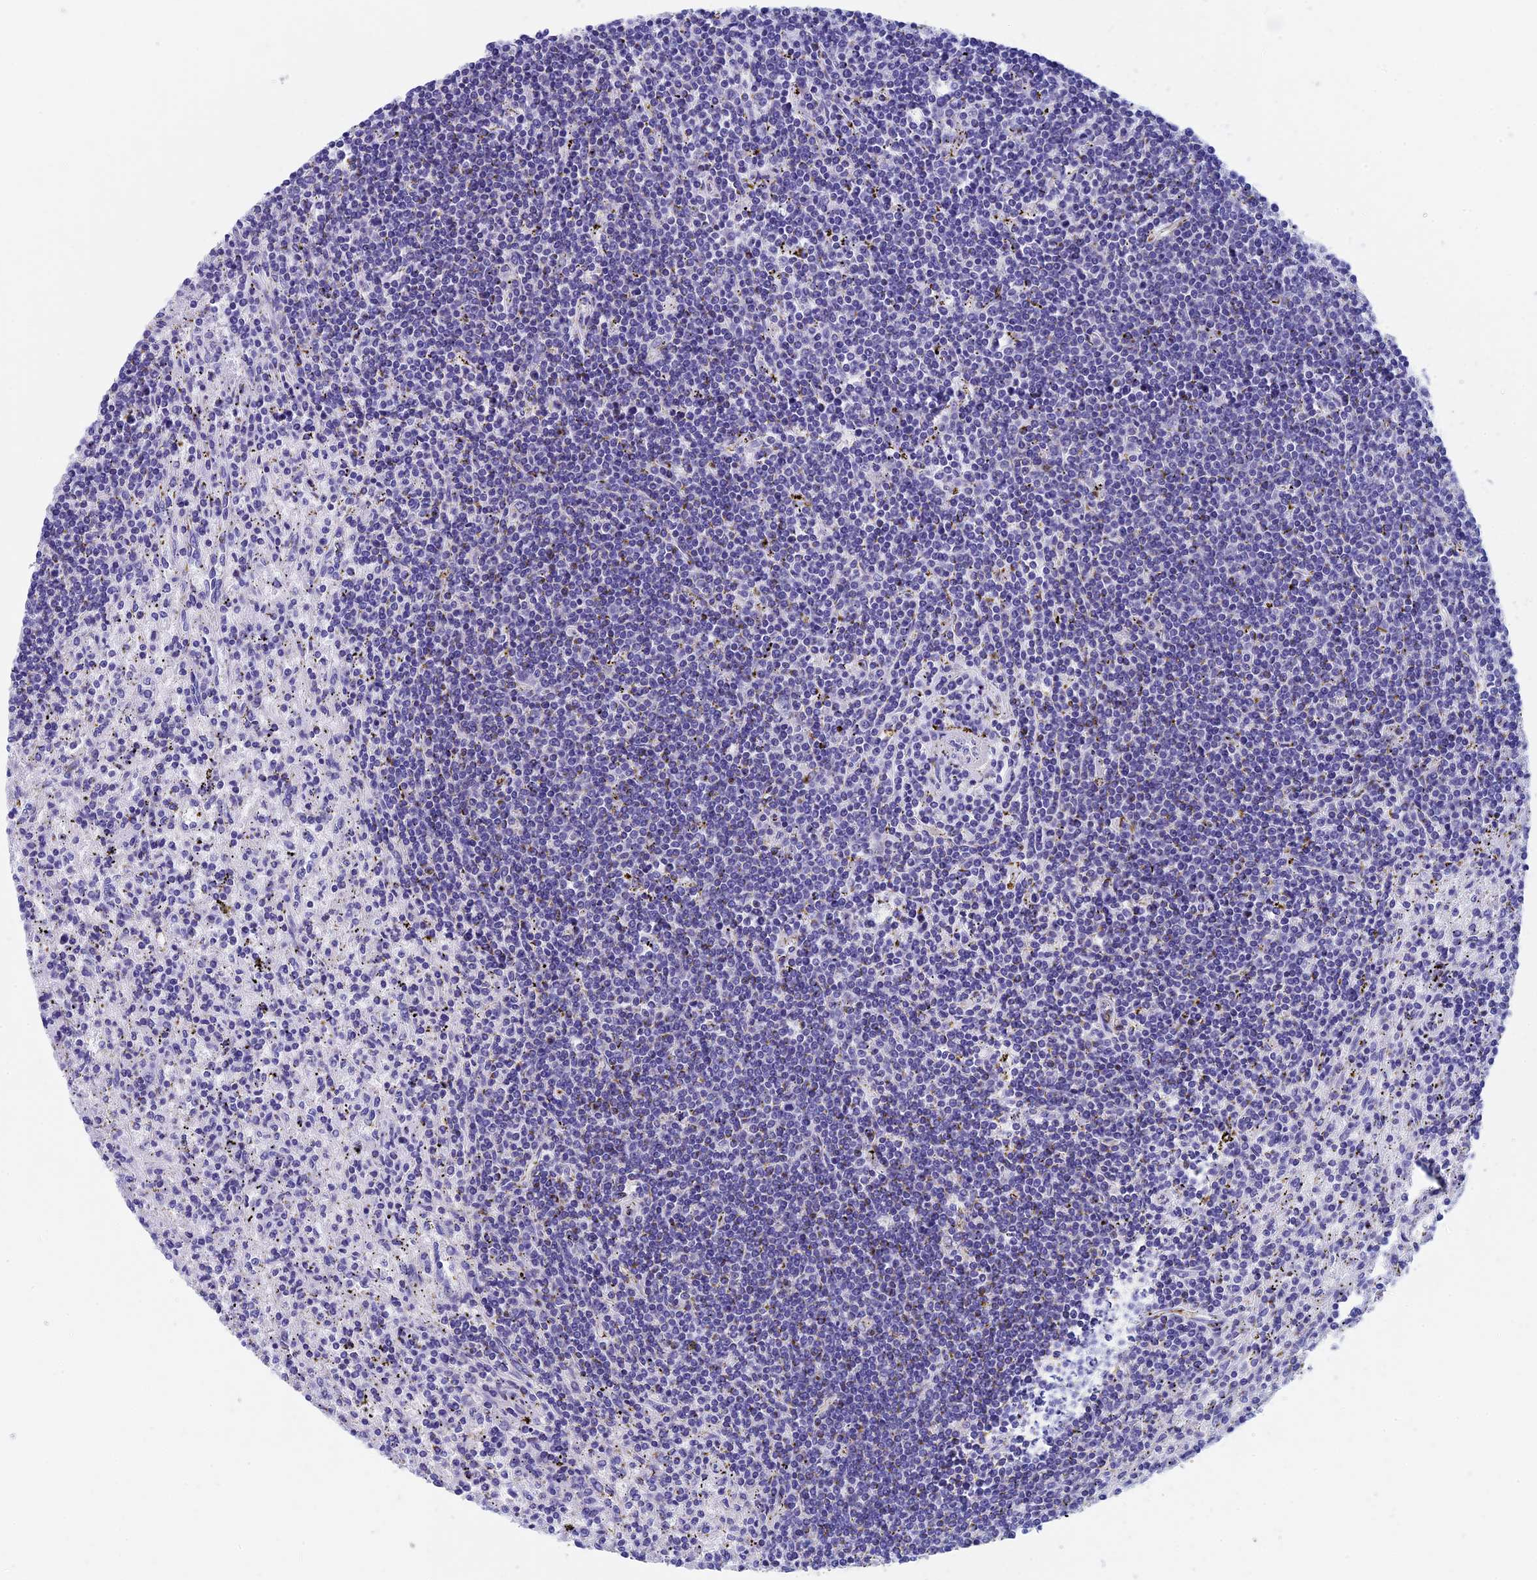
{"staining": {"intensity": "negative", "quantity": "none", "location": "none"}, "tissue": "lymphoma", "cell_type": "Tumor cells", "image_type": "cancer", "snomed": [{"axis": "morphology", "description": "Malignant lymphoma, non-Hodgkin's type, Low grade"}, {"axis": "topography", "description": "Spleen"}], "caption": "Immunohistochemistry micrograph of lymphoma stained for a protein (brown), which demonstrates no positivity in tumor cells.", "gene": "SEPTIN1", "patient": {"sex": "male", "age": 76}}